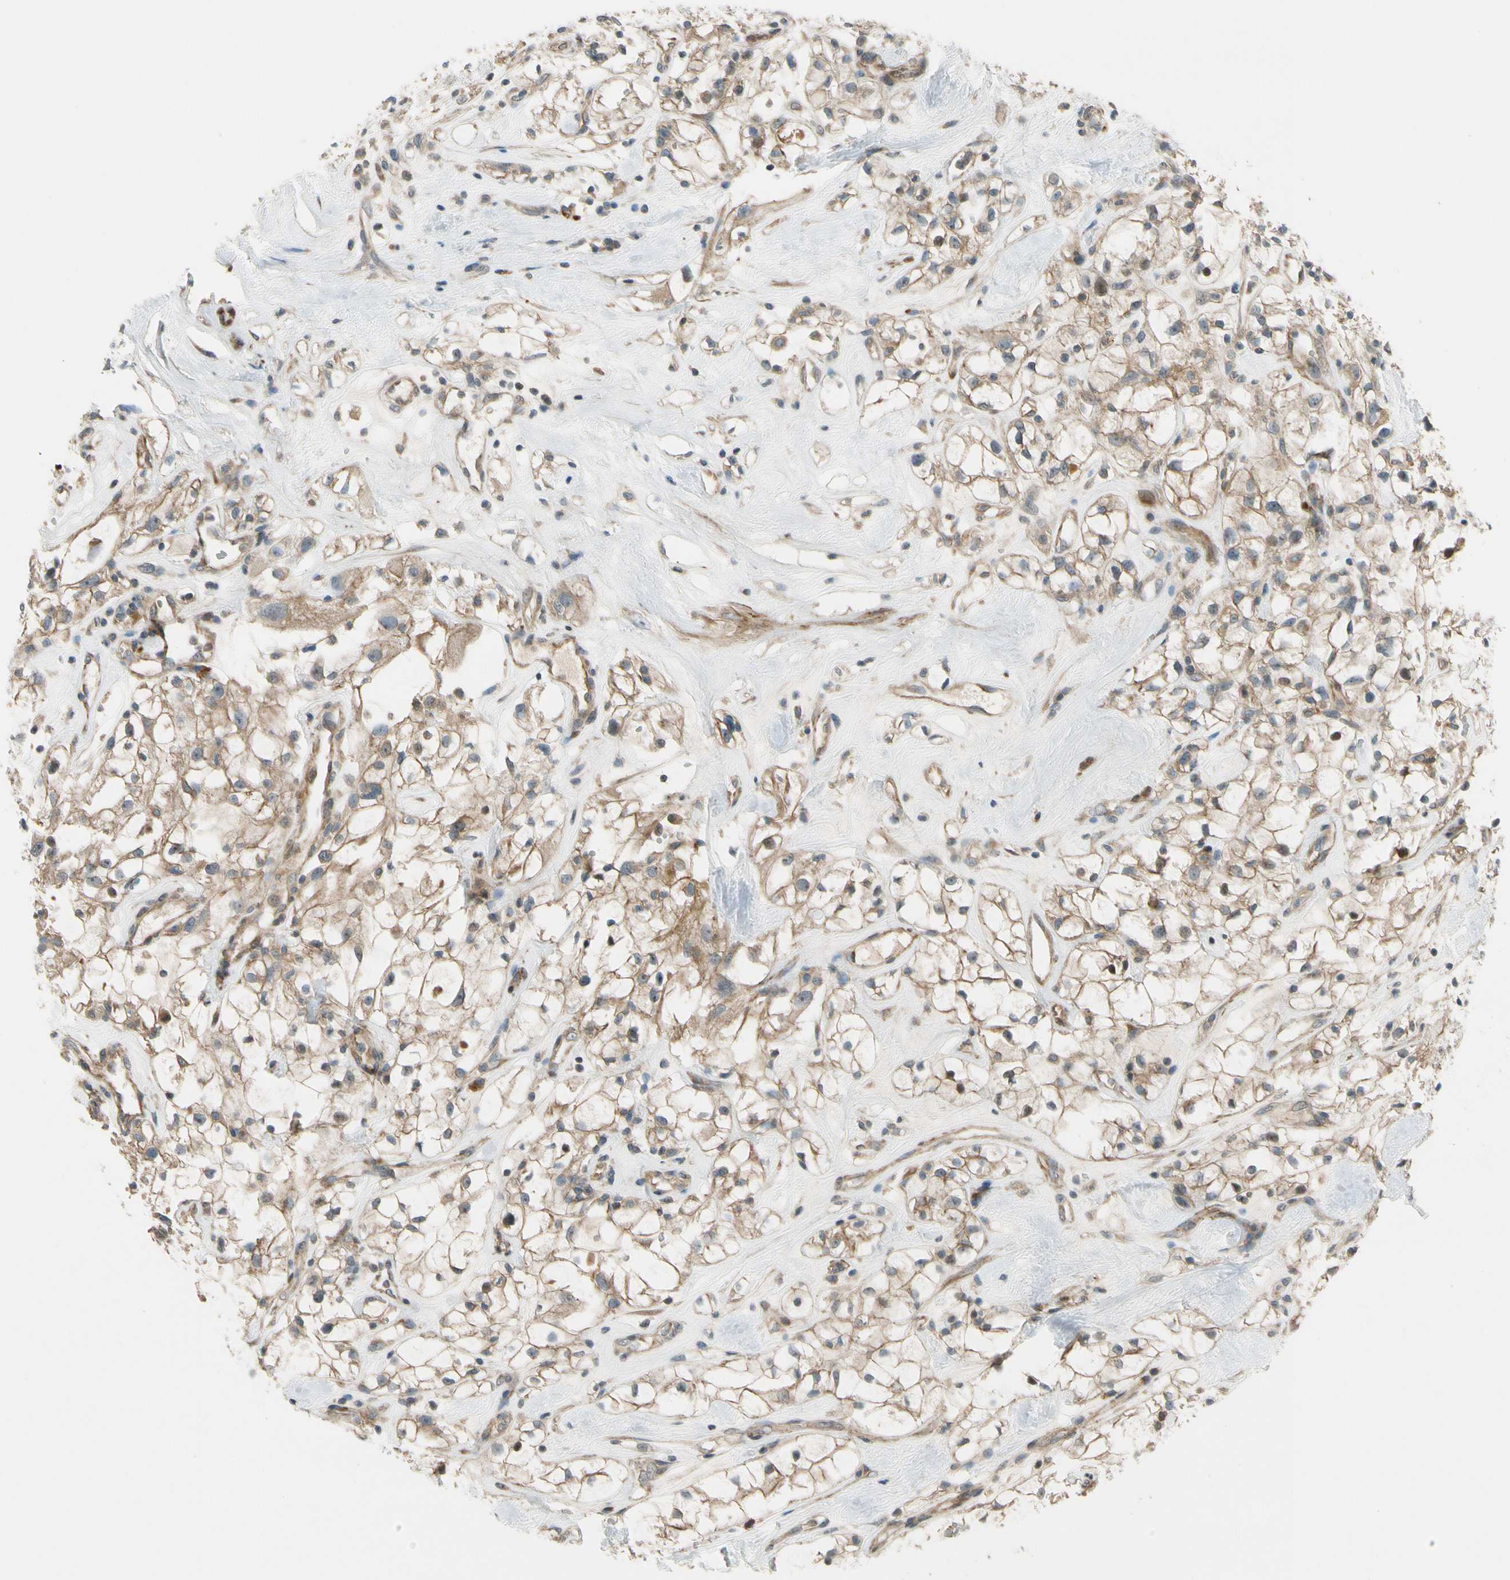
{"staining": {"intensity": "moderate", "quantity": "25%-75%", "location": "cytoplasmic/membranous"}, "tissue": "renal cancer", "cell_type": "Tumor cells", "image_type": "cancer", "snomed": [{"axis": "morphology", "description": "Adenocarcinoma, NOS"}, {"axis": "topography", "description": "Kidney"}], "caption": "About 25%-75% of tumor cells in renal cancer demonstrate moderate cytoplasmic/membranous protein positivity as visualized by brown immunohistochemical staining.", "gene": "MST1R", "patient": {"sex": "female", "age": 60}}